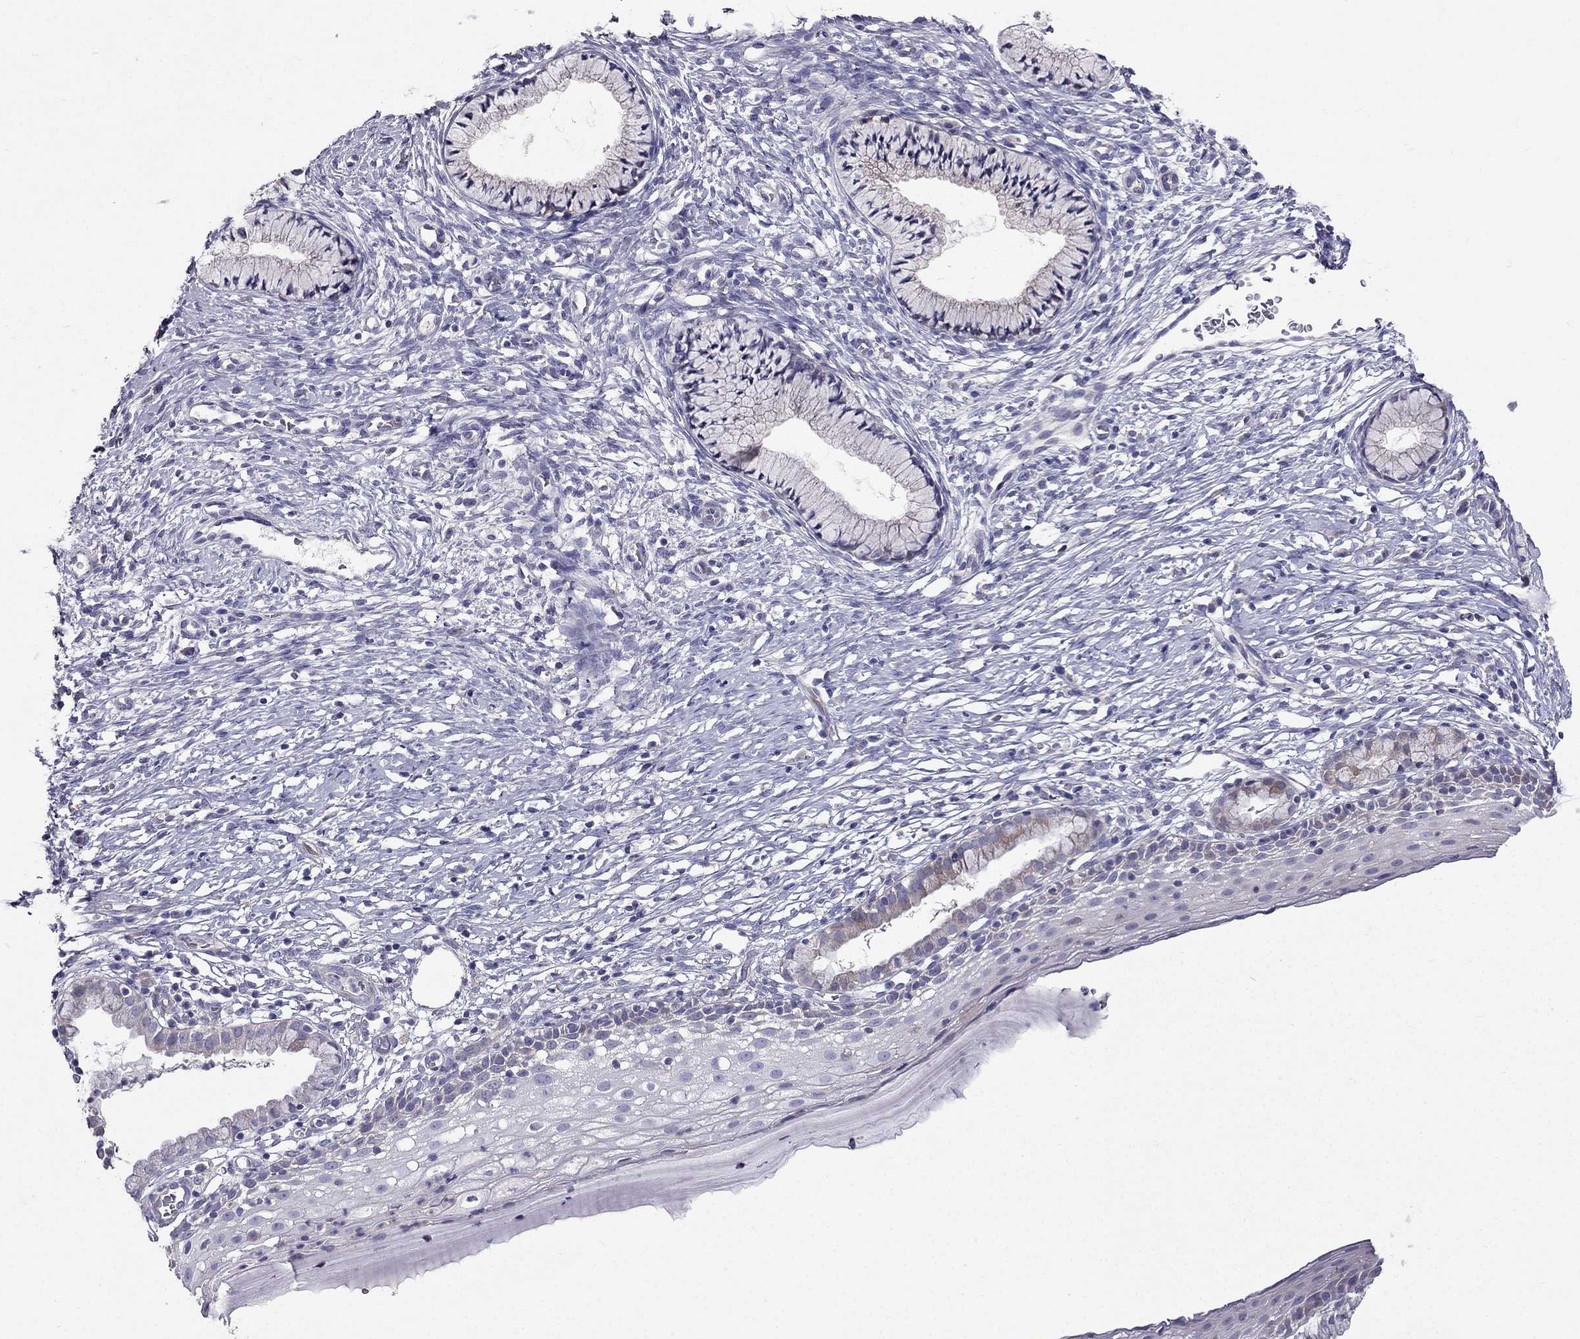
{"staining": {"intensity": "negative", "quantity": "none", "location": "none"}, "tissue": "cervix", "cell_type": "Glandular cells", "image_type": "normal", "snomed": [{"axis": "morphology", "description": "Normal tissue, NOS"}, {"axis": "topography", "description": "Cervix"}], "caption": "Histopathology image shows no significant protein positivity in glandular cells of normal cervix.", "gene": "AS3MT", "patient": {"sex": "female", "age": 39}}